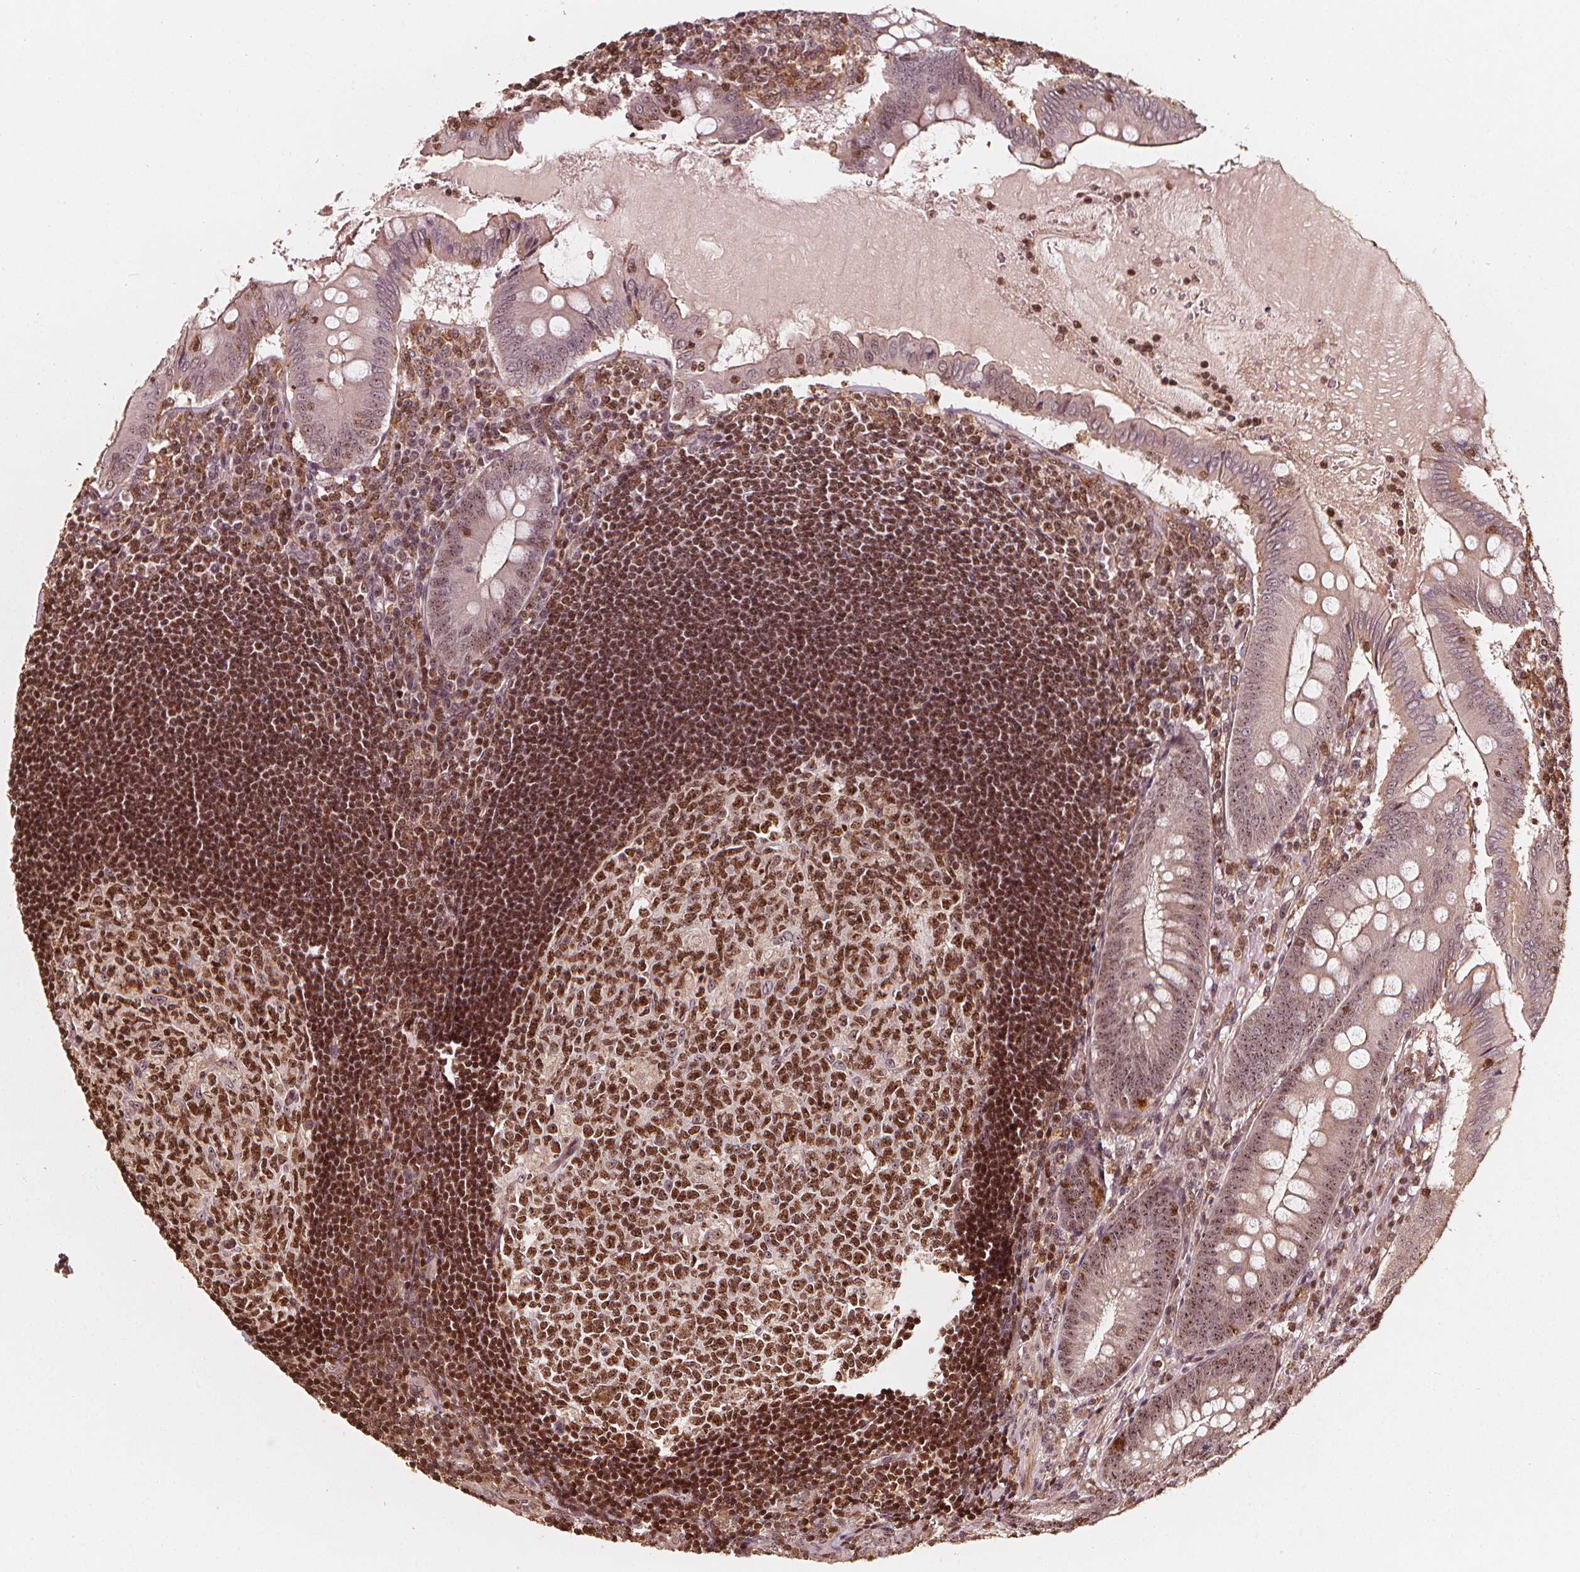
{"staining": {"intensity": "moderate", "quantity": "25%-75%", "location": "cytoplasmic/membranous,nuclear"}, "tissue": "appendix", "cell_type": "Glandular cells", "image_type": "normal", "snomed": [{"axis": "morphology", "description": "Normal tissue, NOS"}, {"axis": "morphology", "description": "Inflammation, NOS"}, {"axis": "topography", "description": "Appendix"}], "caption": "IHC (DAB (3,3'-diaminobenzidine)) staining of benign appendix exhibits moderate cytoplasmic/membranous,nuclear protein staining in about 25%-75% of glandular cells.", "gene": "EXOSC9", "patient": {"sex": "male", "age": 16}}